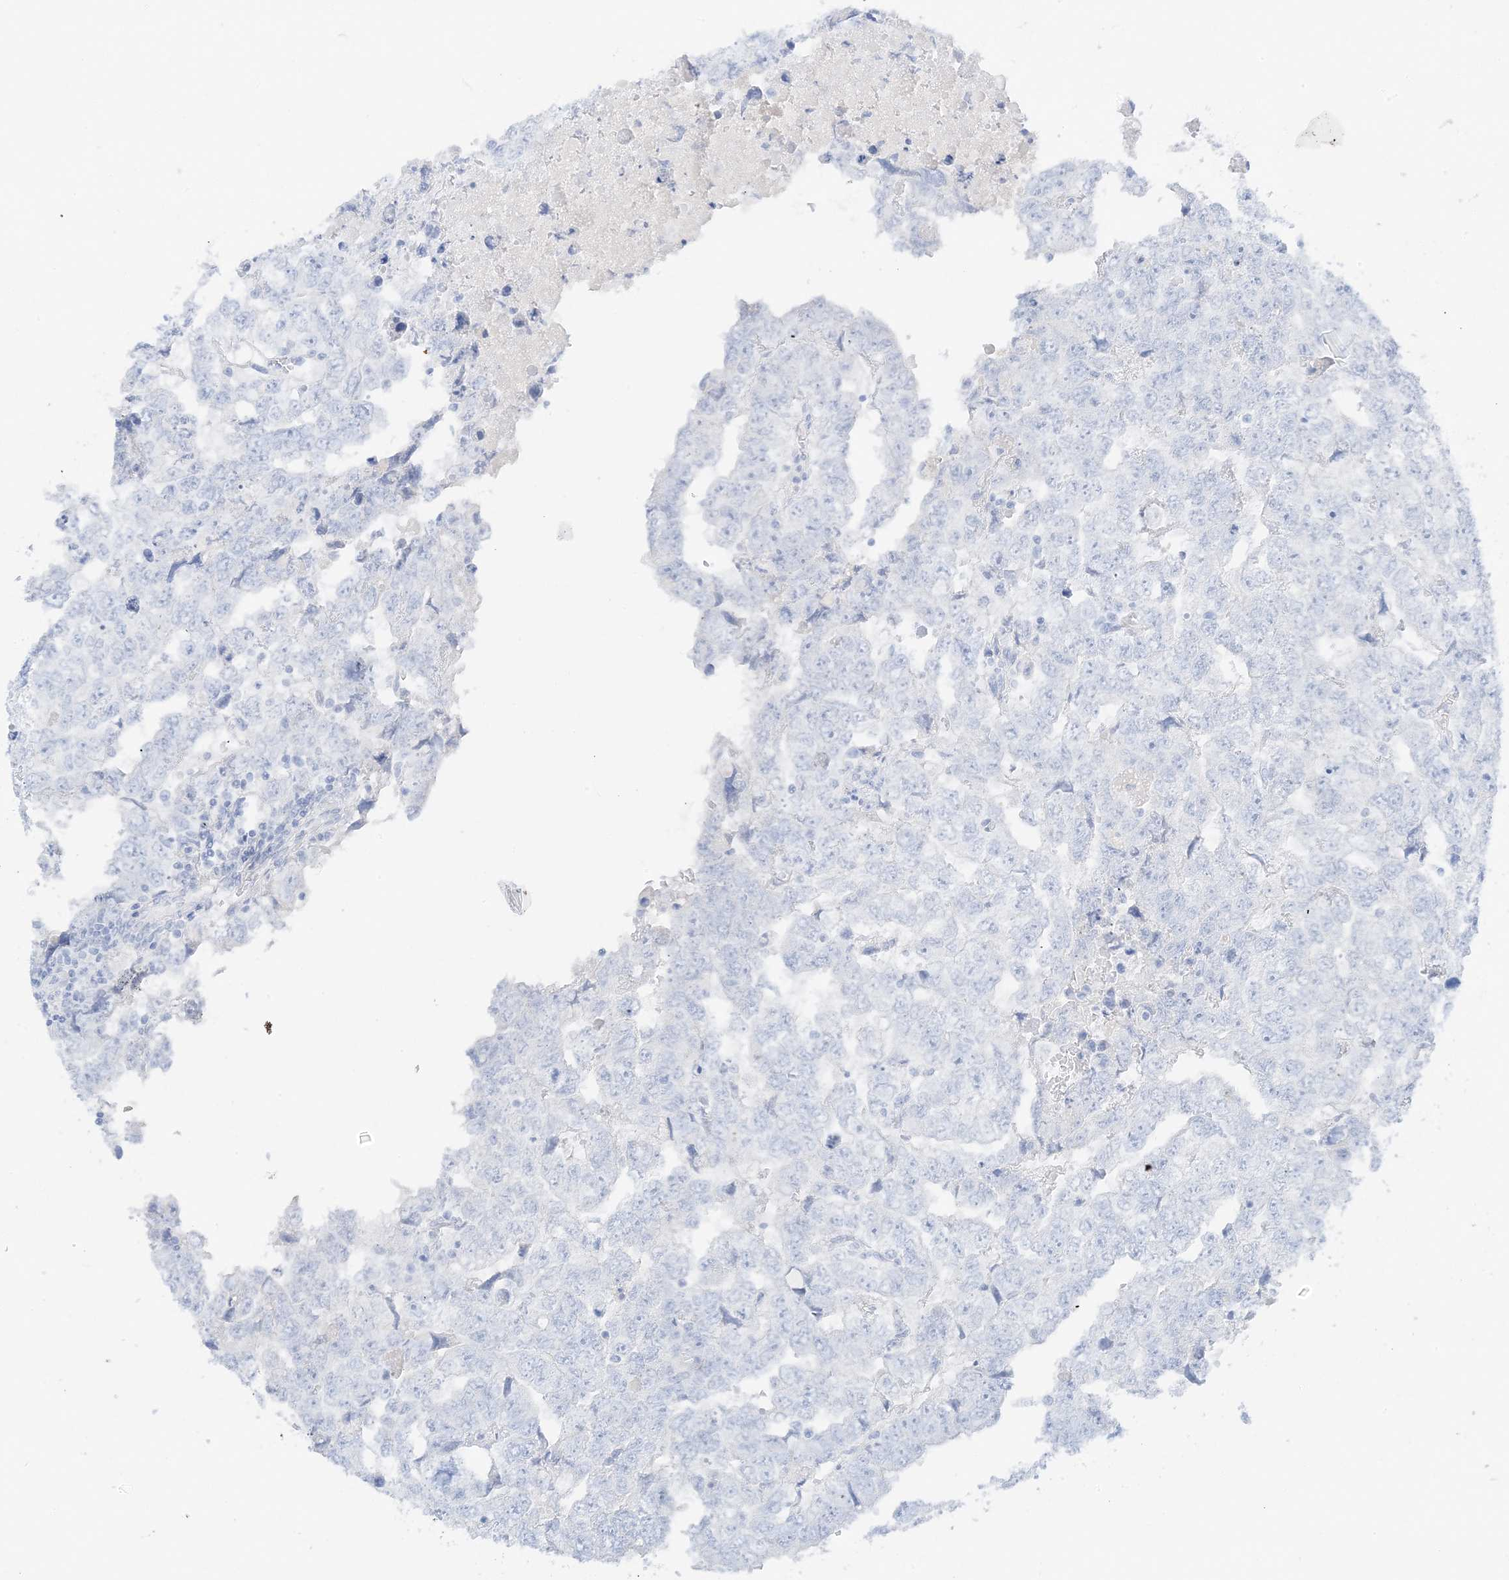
{"staining": {"intensity": "negative", "quantity": "none", "location": "none"}, "tissue": "testis cancer", "cell_type": "Tumor cells", "image_type": "cancer", "snomed": [{"axis": "morphology", "description": "Carcinoma, Embryonal, NOS"}, {"axis": "topography", "description": "Testis"}], "caption": "An image of embryonal carcinoma (testis) stained for a protein demonstrates no brown staining in tumor cells. (DAB (3,3'-diaminobenzidine) immunohistochemistry (IHC), high magnification).", "gene": "SLC22A13", "patient": {"sex": "male", "age": 36}}